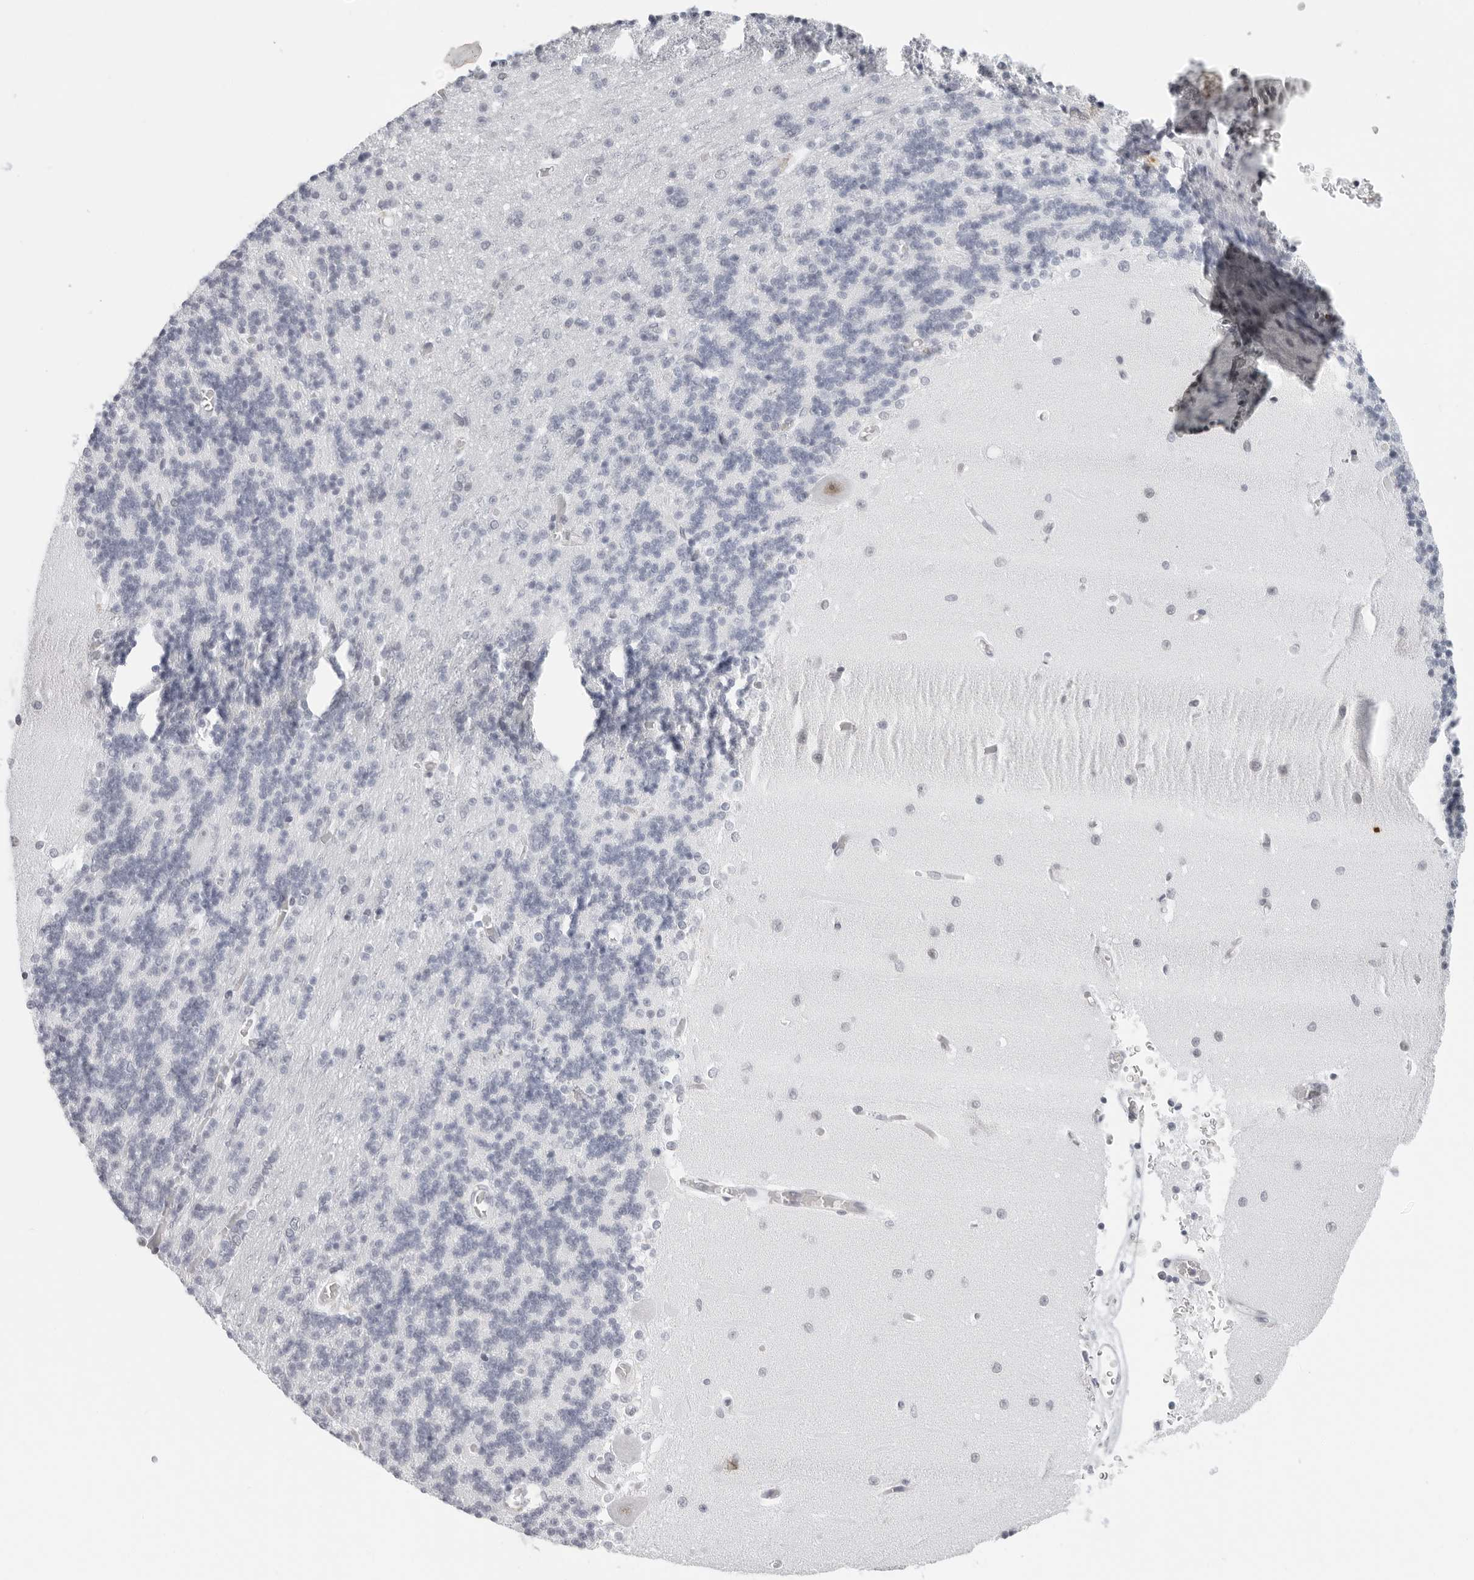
{"staining": {"intensity": "negative", "quantity": "none", "location": "none"}, "tissue": "cerebellum", "cell_type": "Cells in granular layer", "image_type": "normal", "snomed": [{"axis": "morphology", "description": "Normal tissue, NOS"}, {"axis": "topography", "description": "Cerebellum"}], "caption": "Cells in granular layer show no significant expression in normal cerebellum. The staining is performed using DAB (3,3'-diaminobenzidine) brown chromogen with nuclei counter-stained in using hematoxylin.", "gene": "FLG2", "patient": {"sex": "male", "age": 37}}